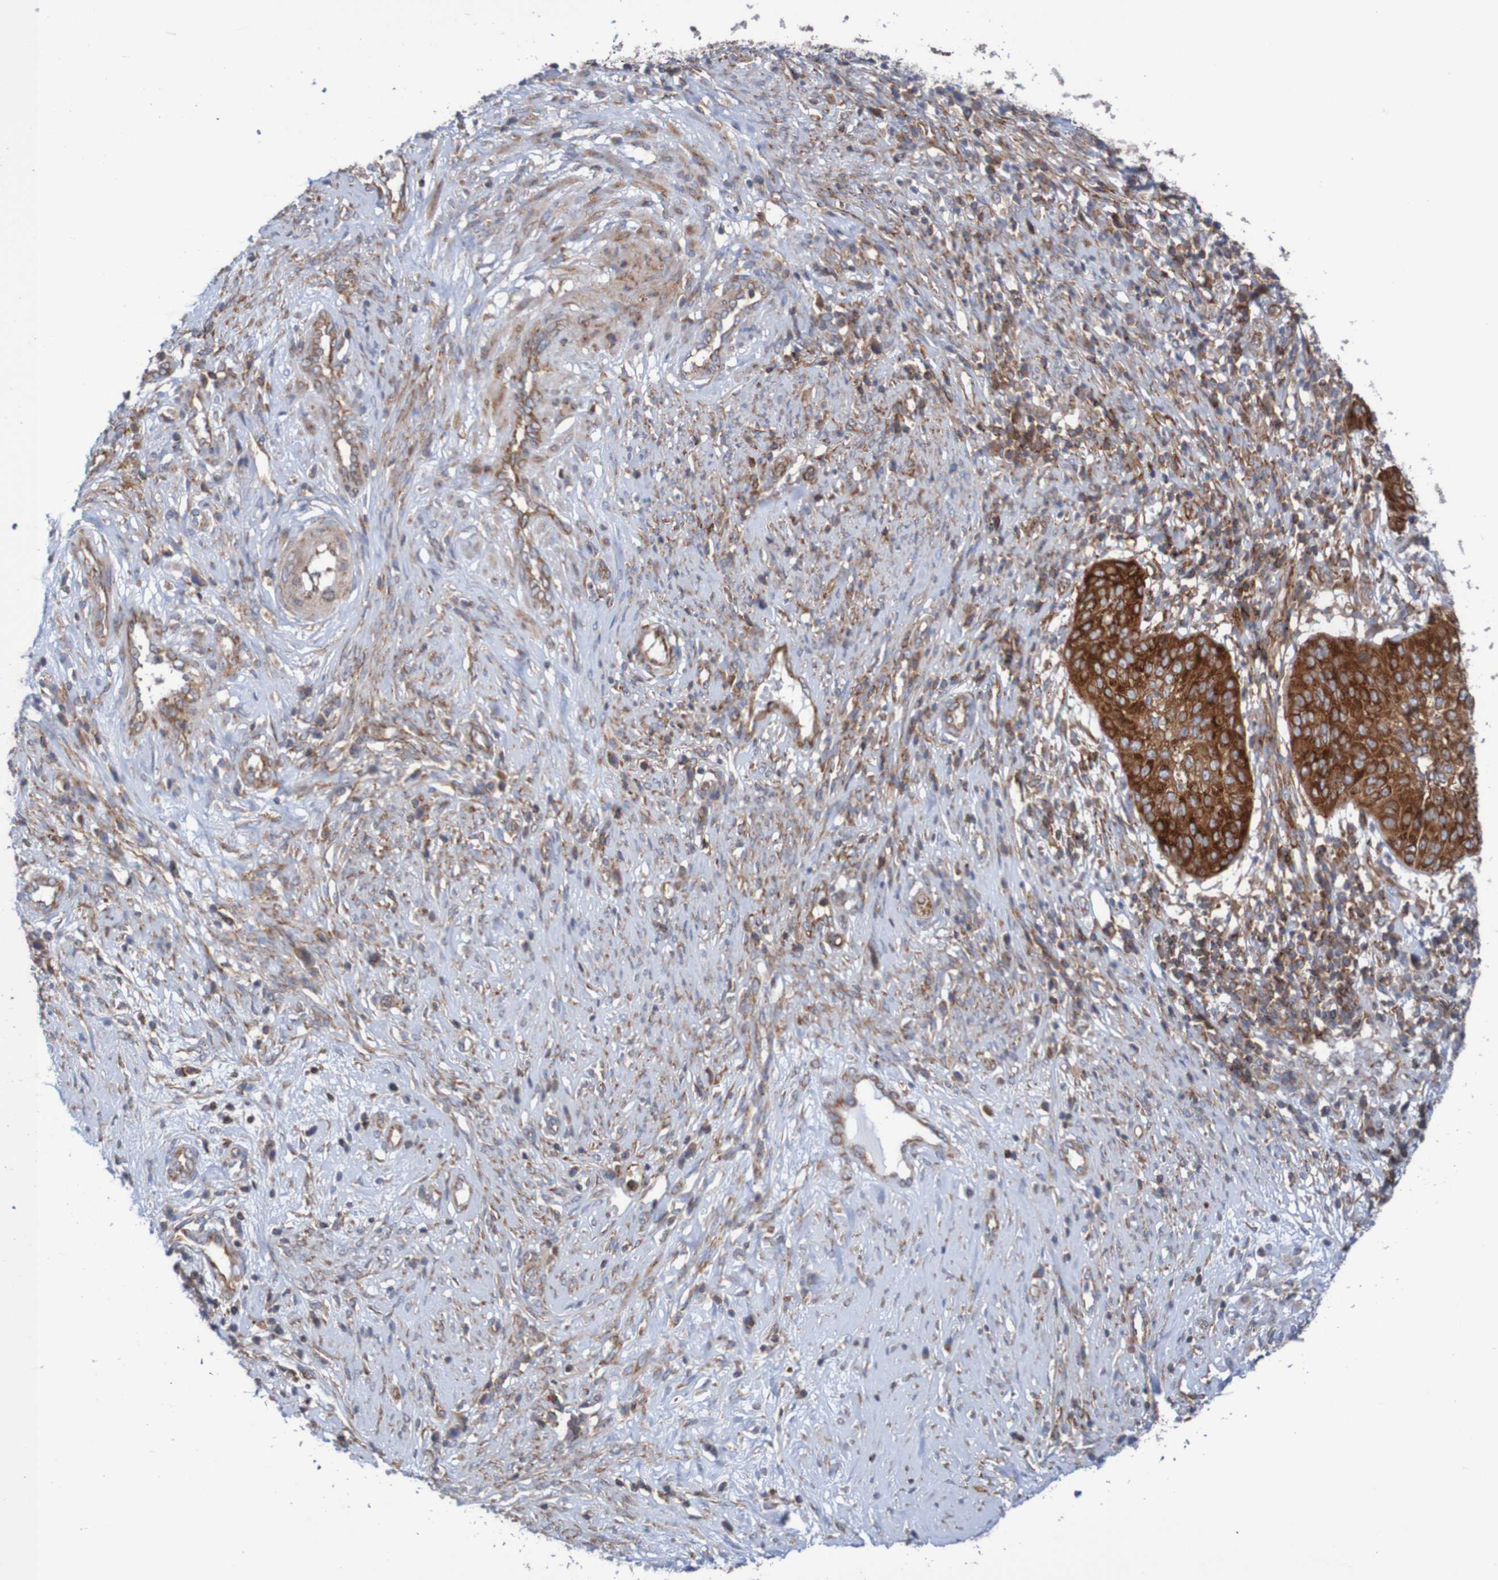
{"staining": {"intensity": "strong", "quantity": ">75%", "location": "cytoplasmic/membranous"}, "tissue": "cervical cancer", "cell_type": "Tumor cells", "image_type": "cancer", "snomed": [{"axis": "morphology", "description": "Normal tissue, NOS"}, {"axis": "morphology", "description": "Squamous cell carcinoma, NOS"}, {"axis": "topography", "description": "Cervix"}], "caption": "High-magnification brightfield microscopy of cervical squamous cell carcinoma stained with DAB (3,3'-diaminobenzidine) (brown) and counterstained with hematoxylin (blue). tumor cells exhibit strong cytoplasmic/membranous staining is present in about>75% of cells.", "gene": "FXR2", "patient": {"sex": "female", "age": 39}}